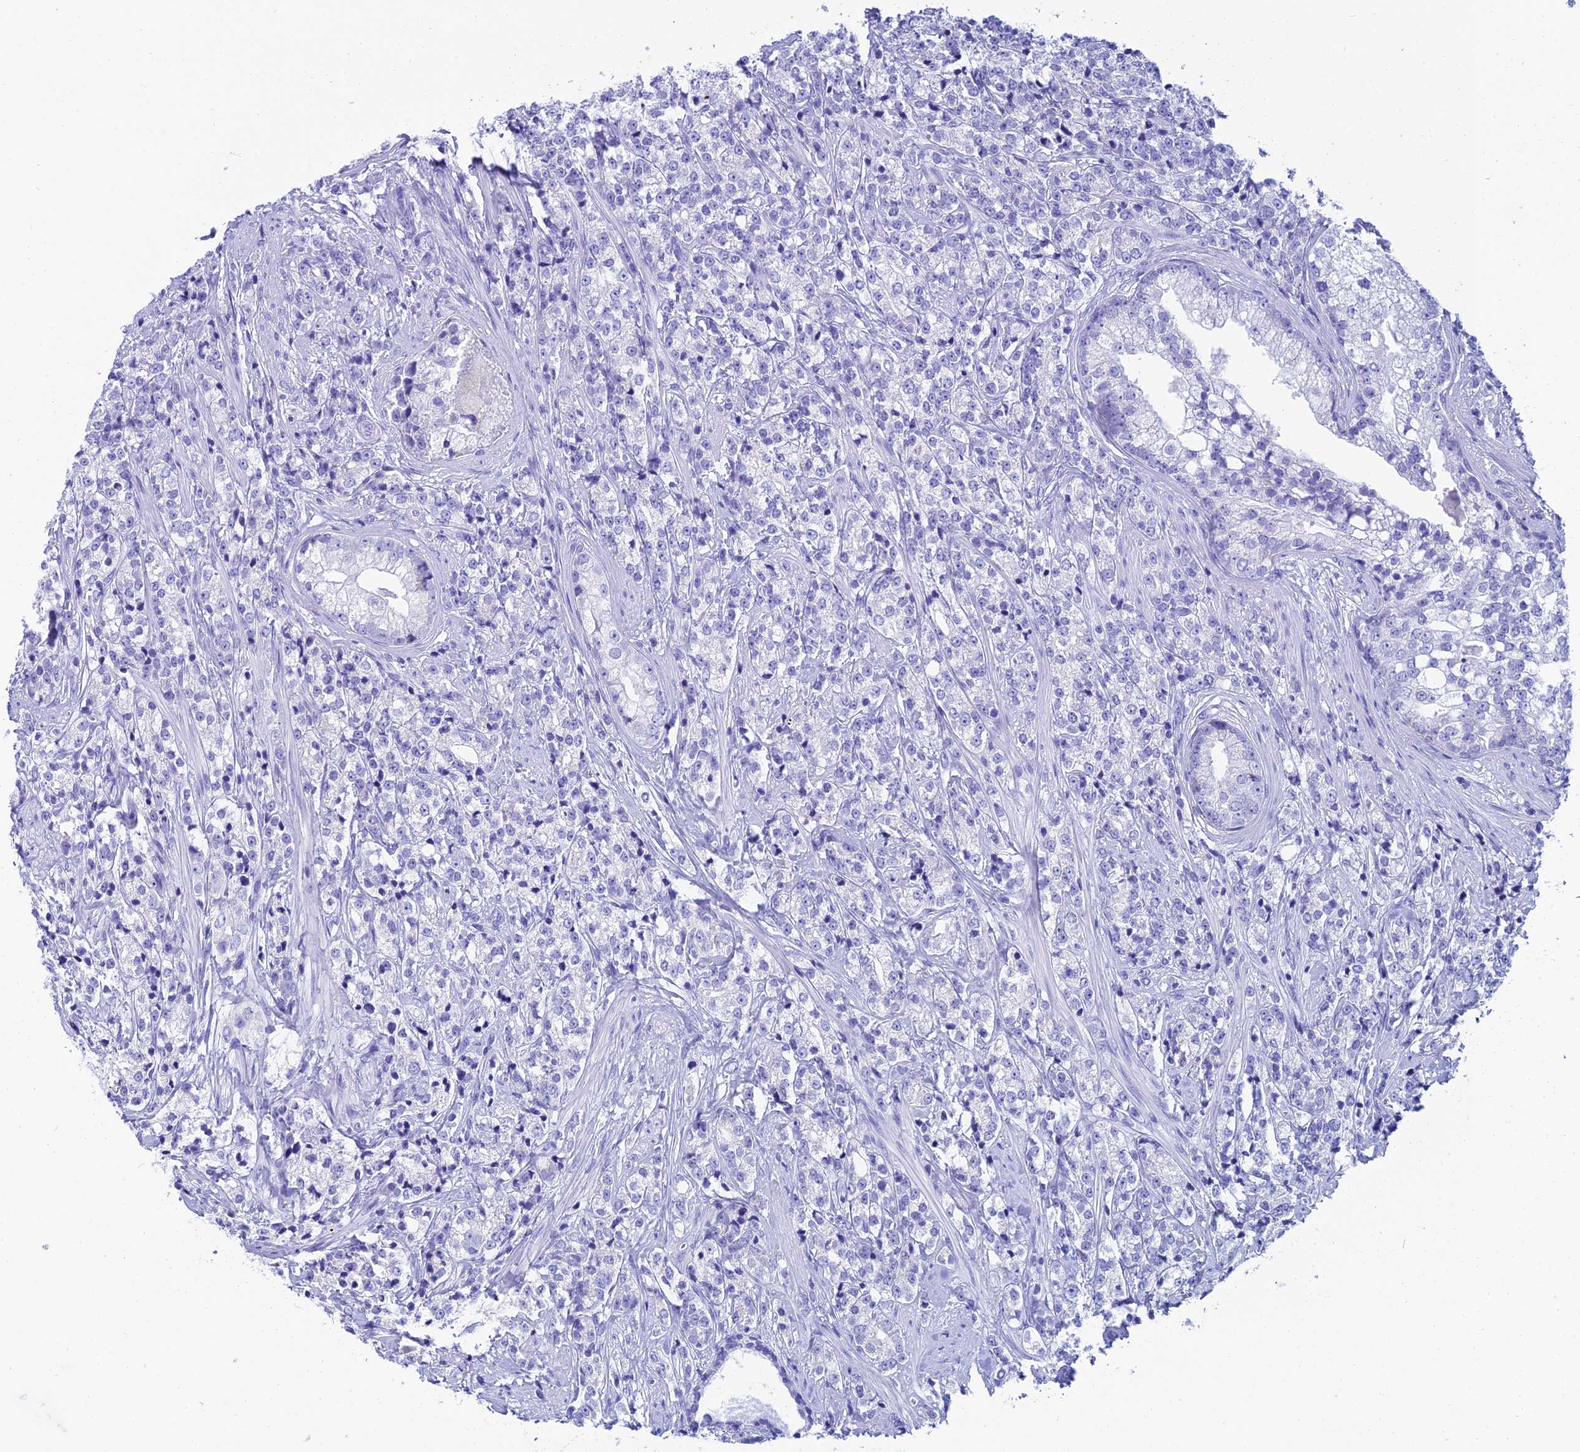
{"staining": {"intensity": "negative", "quantity": "none", "location": "none"}, "tissue": "prostate cancer", "cell_type": "Tumor cells", "image_type": "cancer", "snomed": [{"axis": "morphology", "description": "Adenocarcinoma, High grade"}, {"axis": "topography", "description": "Prostate"}], "caption": "Tumor cells are negative for brown protein staining in high-grade adenocarcinoma (prostate).", "gene": "REEP4", "patient": {"sex": "male", "age": 69}}